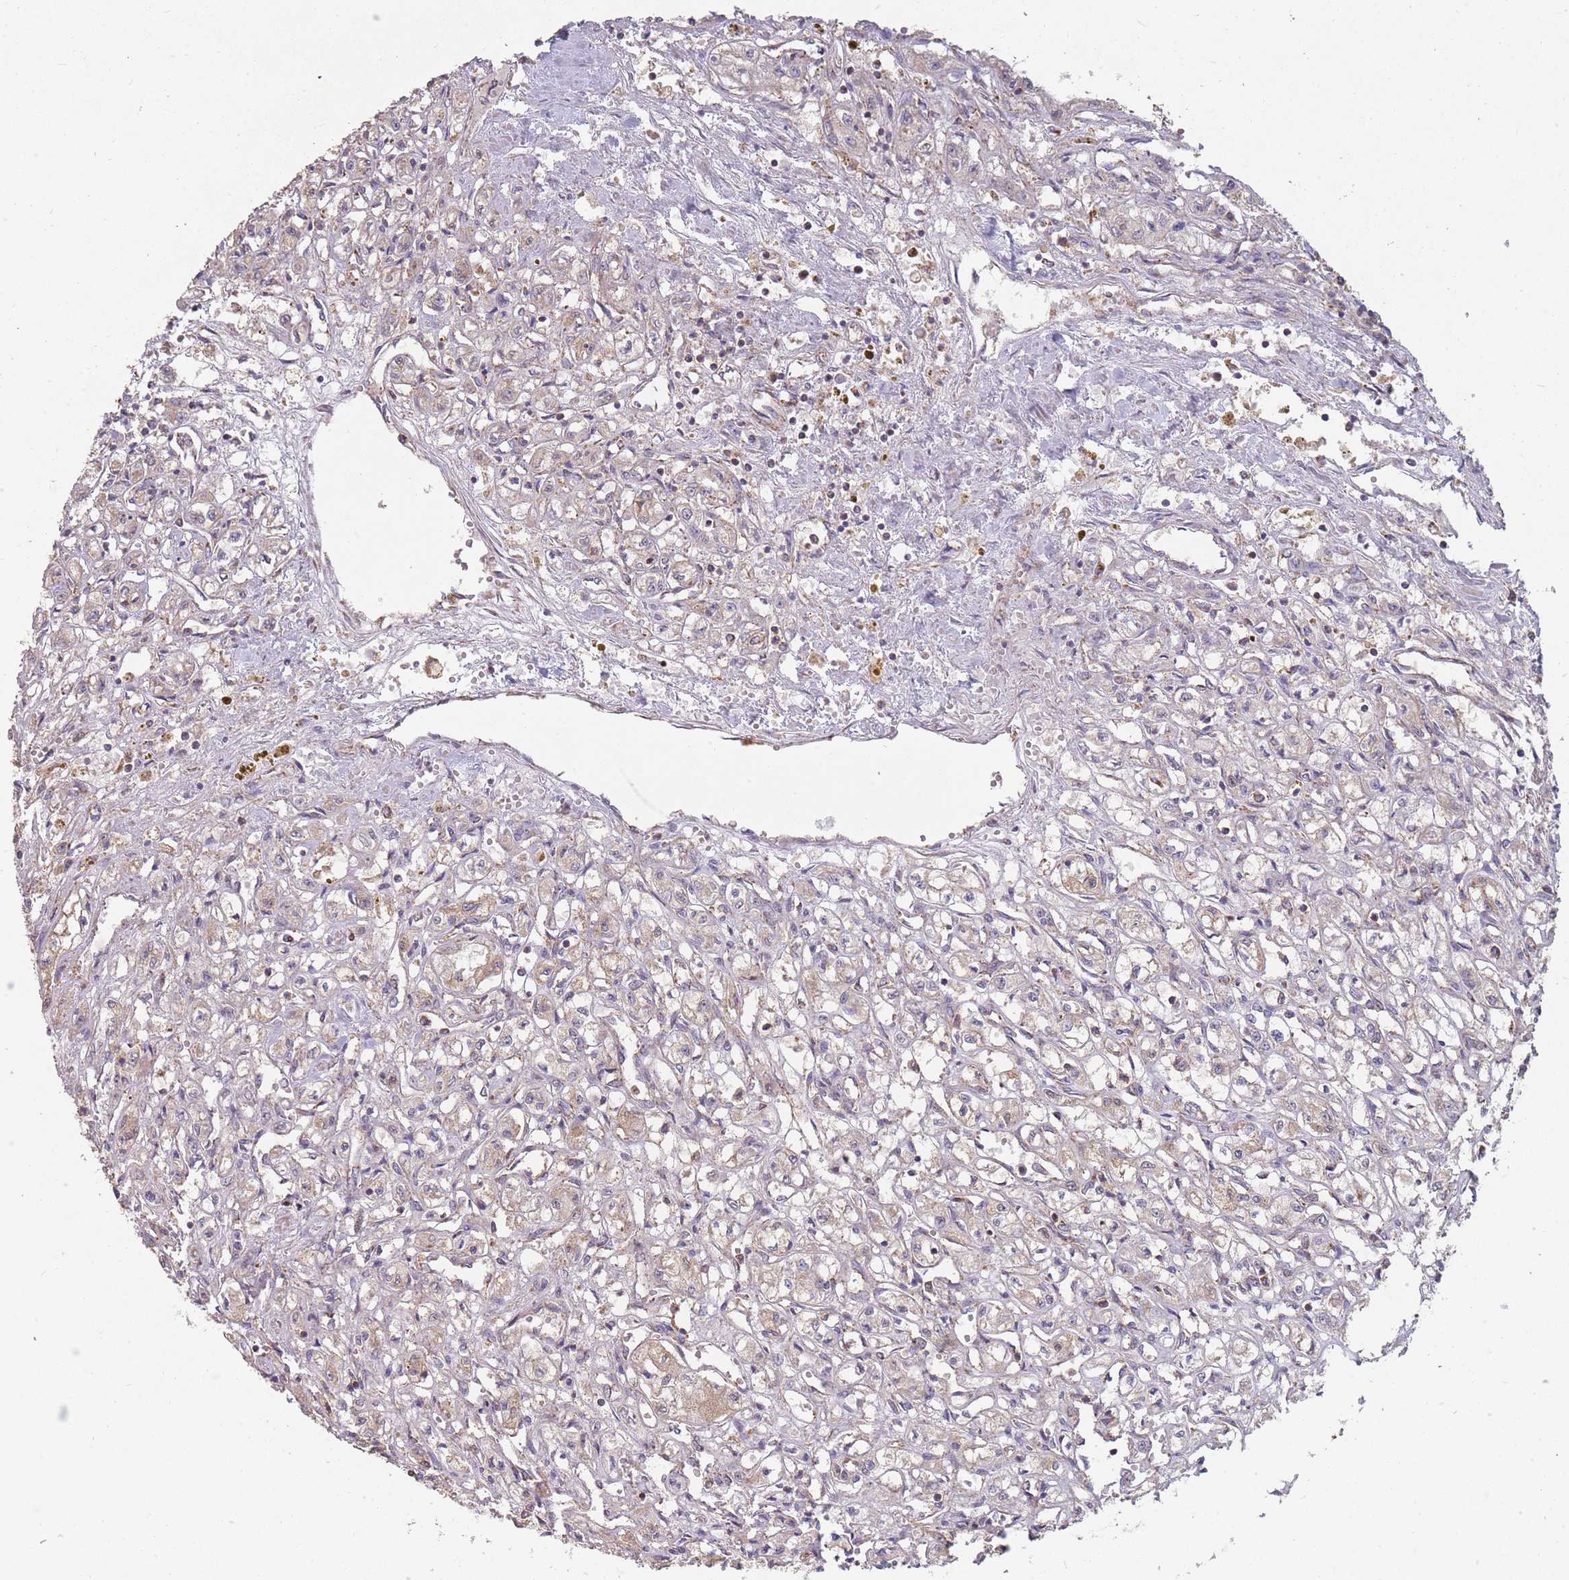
{"staining": {"intensity": "weak", "quantity": "<25%", "location": "cytoplasmic/membranous"}, "tissue": "renal cancer", "cell_type": "Tumor cells", "image_type": "cancer", "snomed": [{"axis": "morphology", "description": "Adenocarcinoma, NOS"}, {"axis": "topography", "description": "Kidney"}], "caption": "A micrograph of human renal cancer is negative for staining in tumor cells. Nuclei are stained in blue.", "gene": "NDUFA9", "patient": {"sex": "male", "age": 56}}